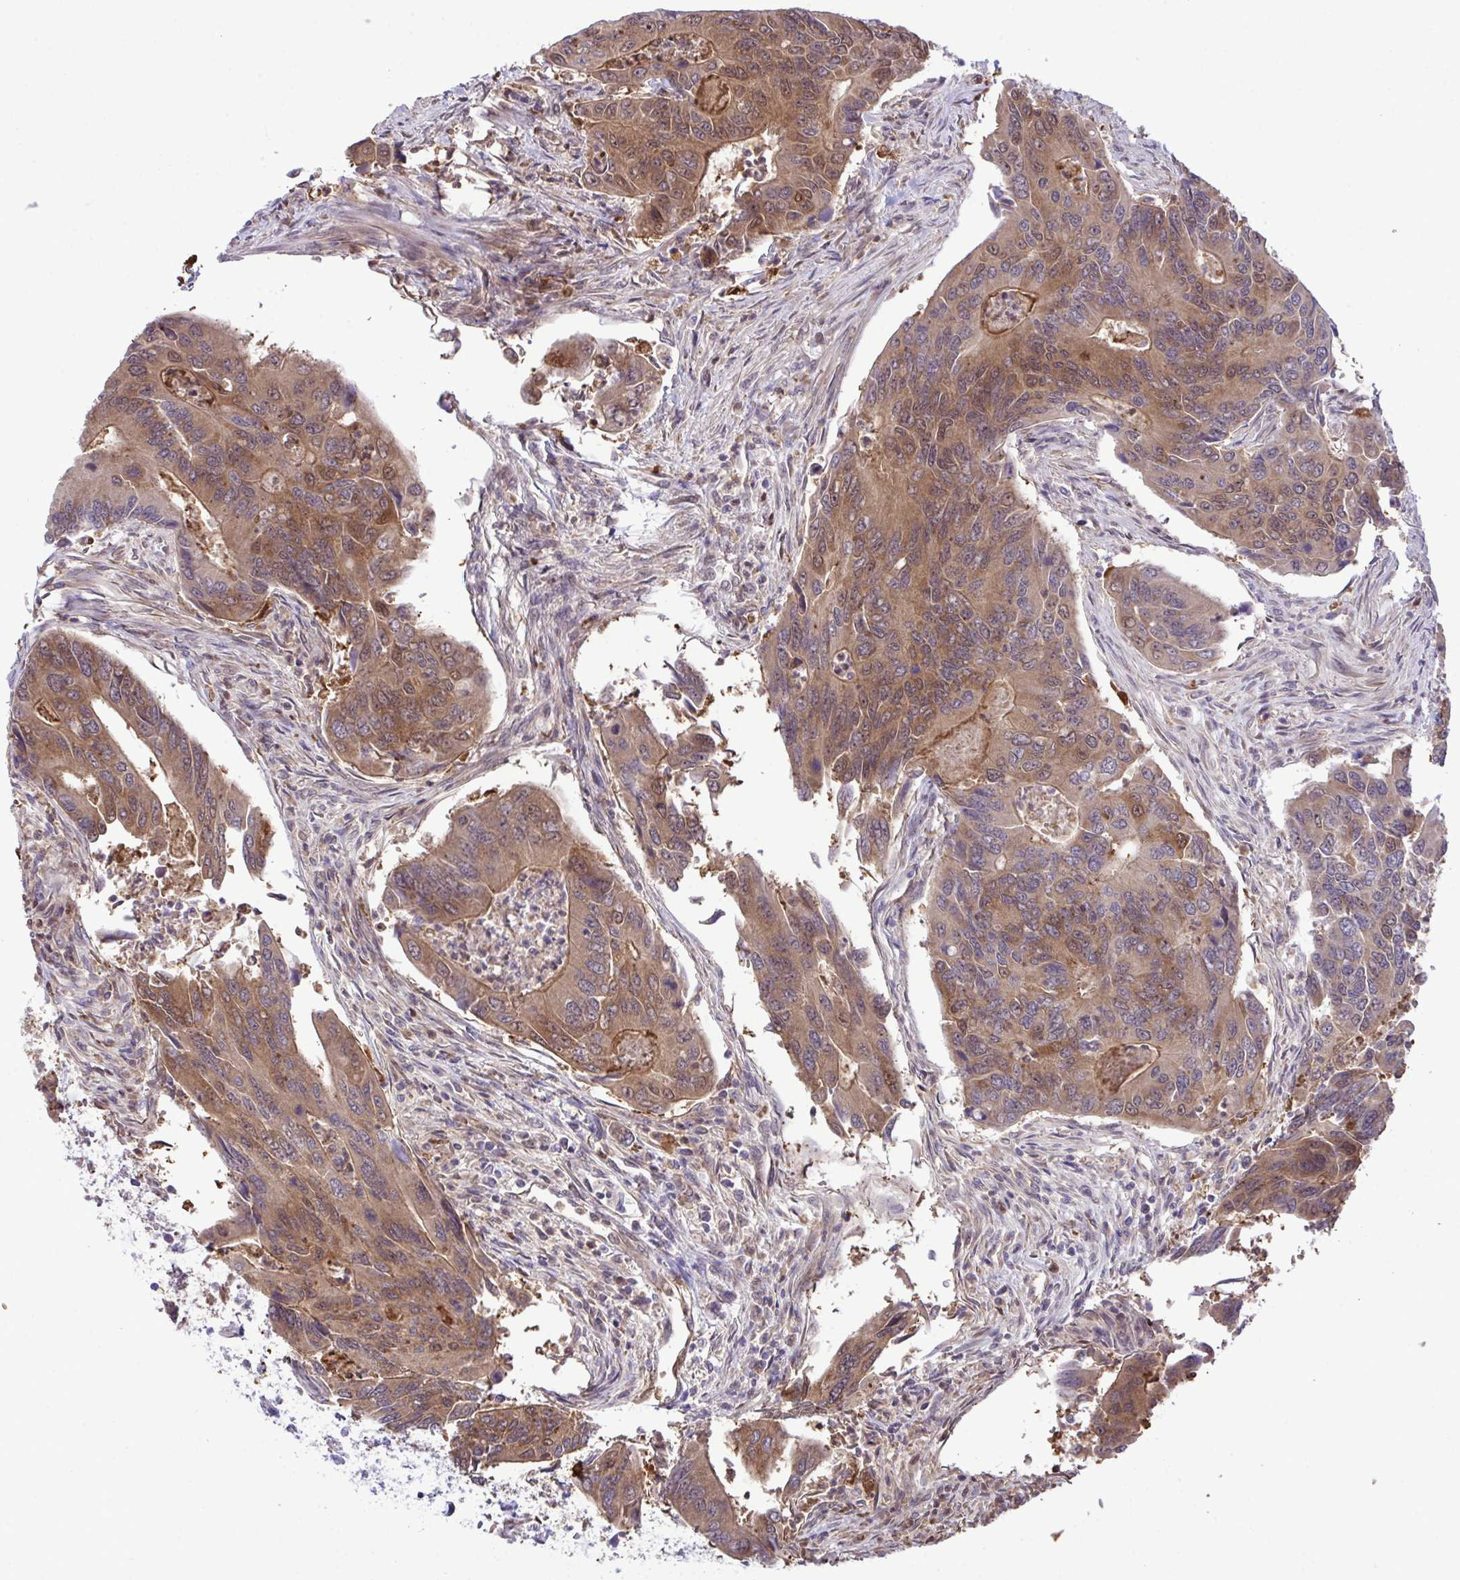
{"staining": {"intensity": "moderate", "quantity": ">75%", "location": "cytoplasmic/membranous,nuclear"}, "tissue": "colorectal cancer", "cell_type": "Tumor cells", "image_type": "cancer", "snomed": [{"axis": "morphology", "description": "Adenocarcinoma, NOS"}, {"axis": "topography", "description": "Colon"}], "caption": "Colorectal cancer (adenocarcinoma) was stained to show a protein in brown. There is medium levels of moderate cytoplasmic/membranous and nuclear staining in approximately >75% of tumor cells. Ihc stains the protein in brown and the nuclei are stained blue.", "gene": "CMPK1", "patient": {"sex": "female", "age": 67}}